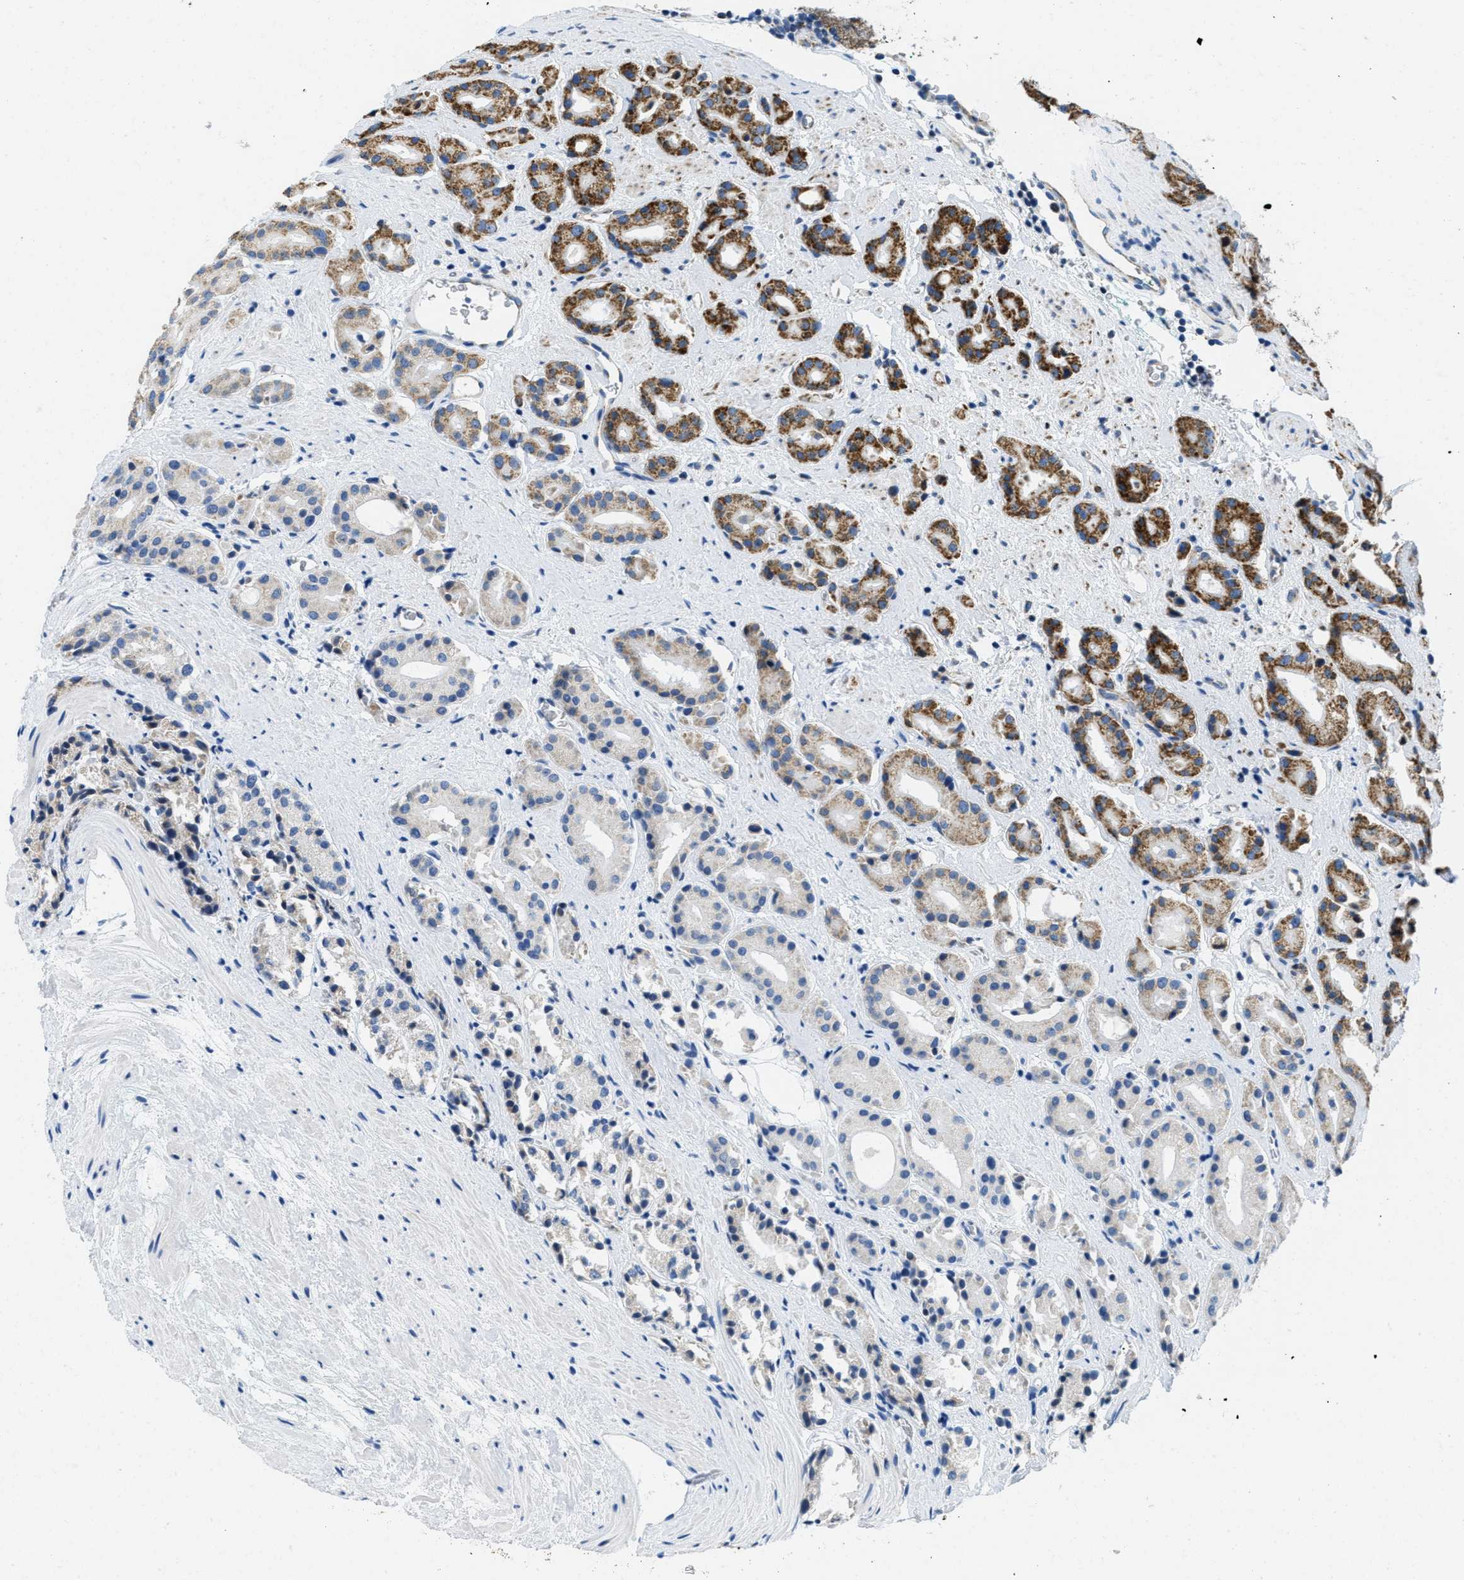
{"staining": {"intensity": "moderate", "quantity": "25%-75%", "location": "cytoplasmic/membranous"}, "tissue": "prostate cancer", "cell_type": "Tumor cells", "image_type": "cancer", "snomed": [{"axis": "morphology", "description": "Adenocarcinoma, High grade"}, {"axis": "topography", "description": "Prostate"}], "caption": "A photomicrograph of prostate cancer stained for a protein exhibits moderate cytoplasmic/membranous brown staining in tumor cells. (DAB IHC with brightfield microscopy, high magnification).", "gene": "TOMM70", "patient": {"sex": "male", "age": 71}}